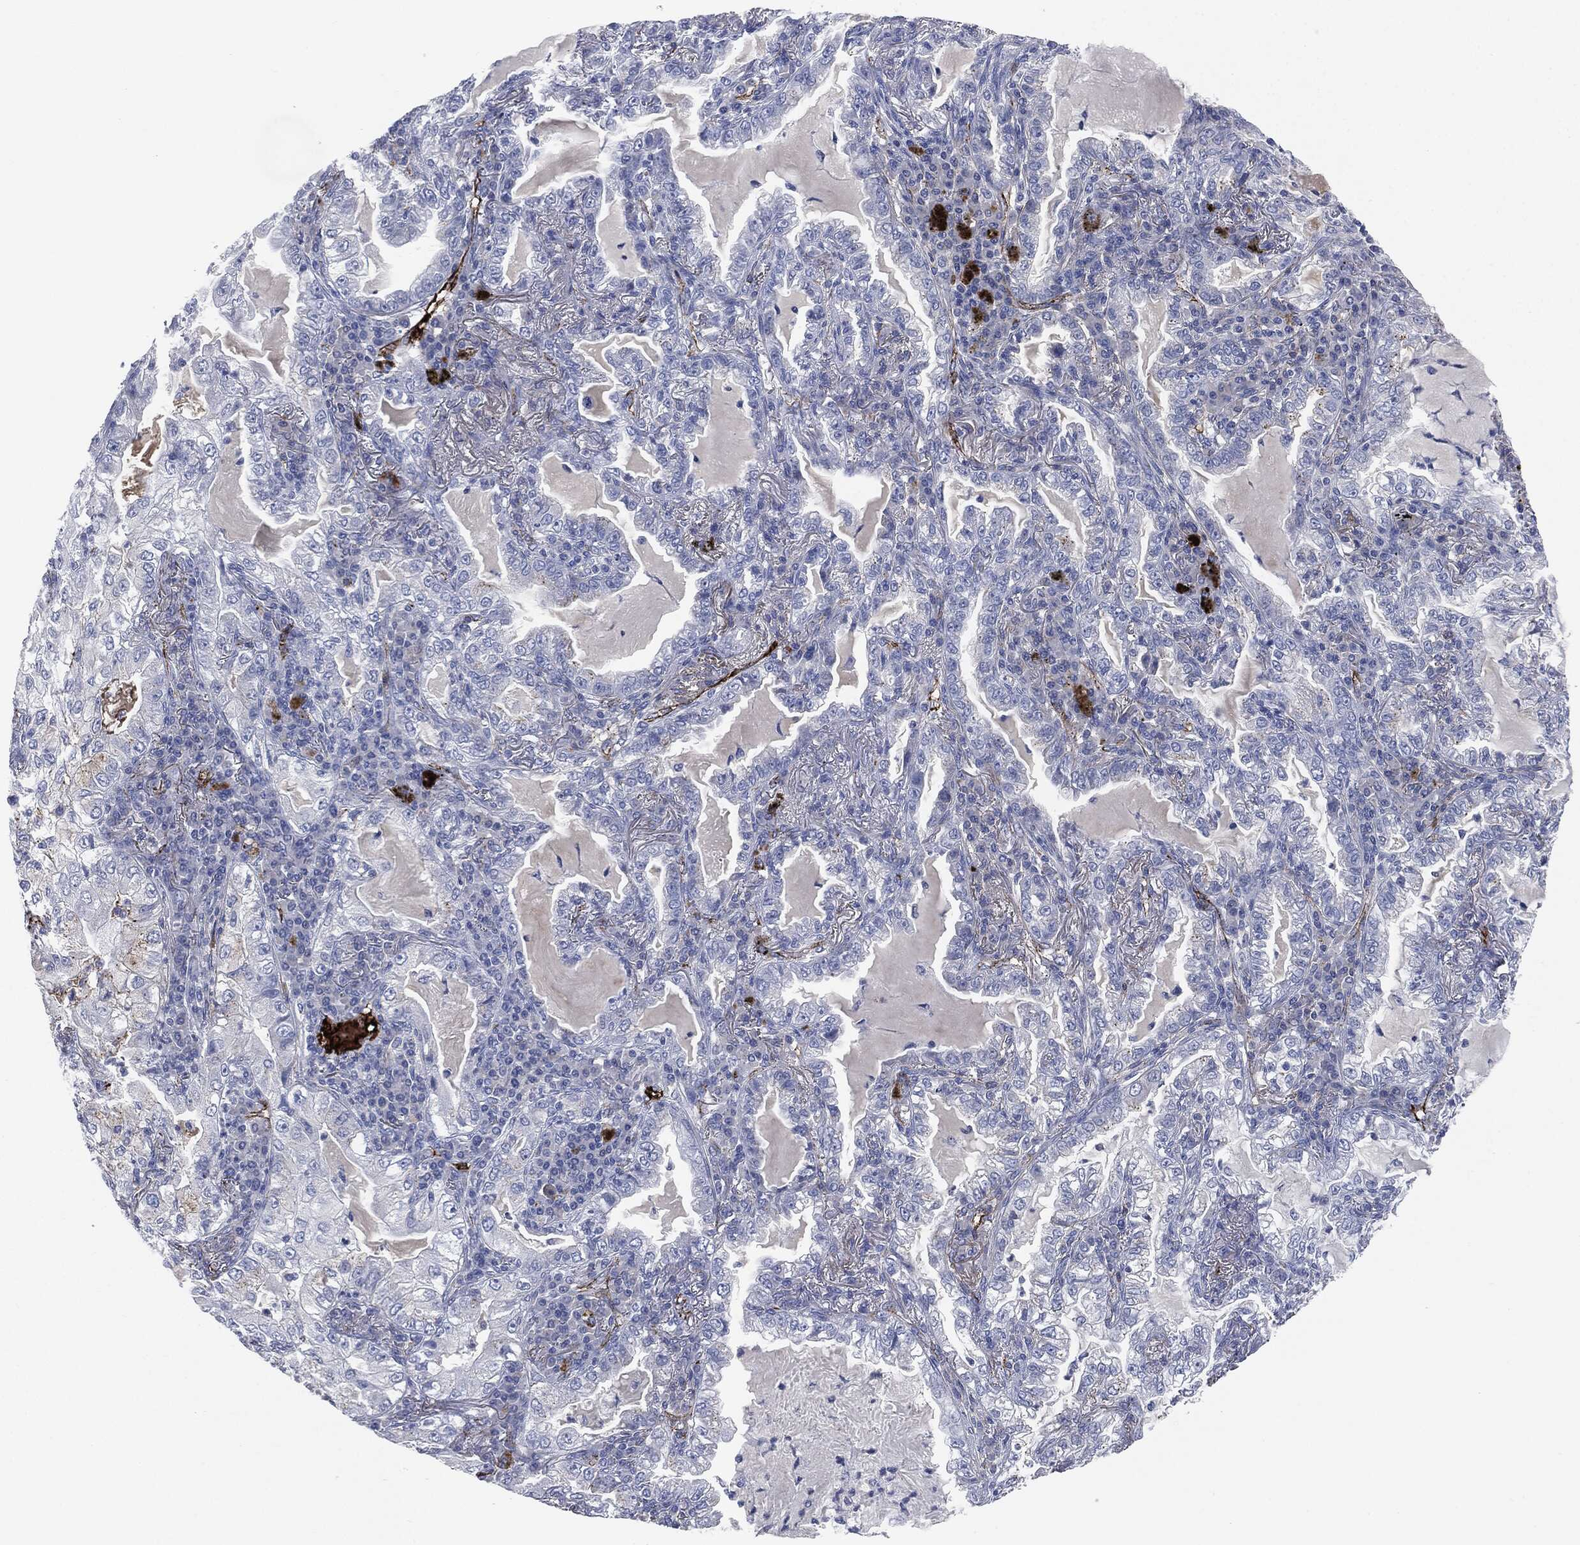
{"staining": {"intensity": "negative", "quantity": "none", "location": "none"}, "tissue": "lung cancer", "cell_type": "Tumor cells", "image_type": "cancer", "snomed": [{"axis": "morphology", "description": "Adenocarcinoma, NOS"}, {"axis": "topography", "description": "Lung"}], "caption": "DAB (3,3'-diaminobenzidine) immunohistochemical staining of adenocarcinoma (lung) reveals no significant expression in tumor cells.", "gene": "APOB", "patient": {"sex": "female", "age": 73}}